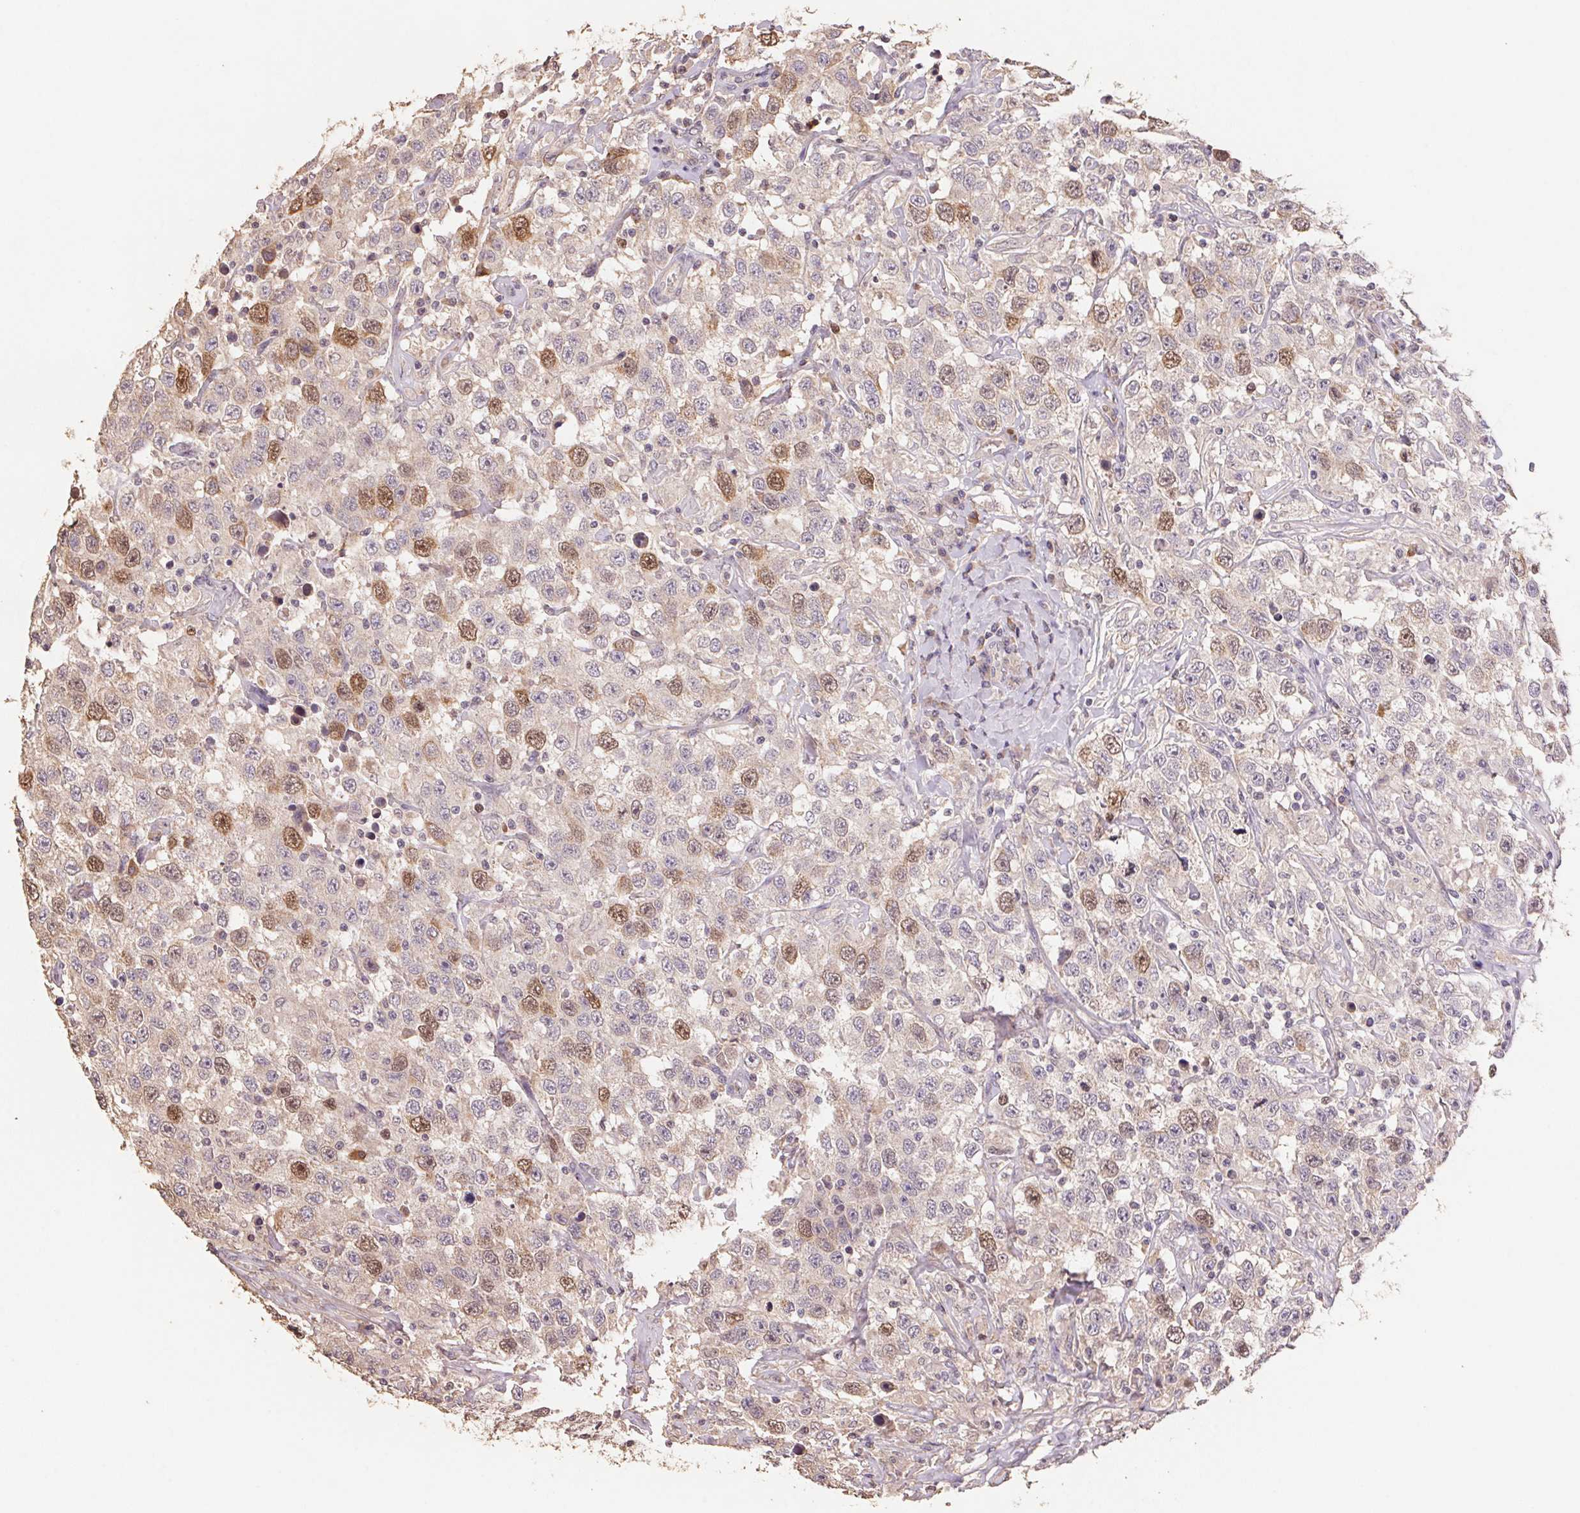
{"staining": {"intensity": "moderate", "quantity": "<25%", "location": "nuclear"}, "tissue": "testis cancer", "cell_type": "Tumor cells", "image_type": "cancer", "snomed": [{"axis": "morphology", "description": "Seminoma, NOS"}, {"axis": "topography", "description": "Testis"}], "caption": "An image of human testis seminoma stained for a protein displays moderate nuclear brown staining in tumor cells.", "gene": "CENPF", "patient": {"sex": "male", "age": 41}}